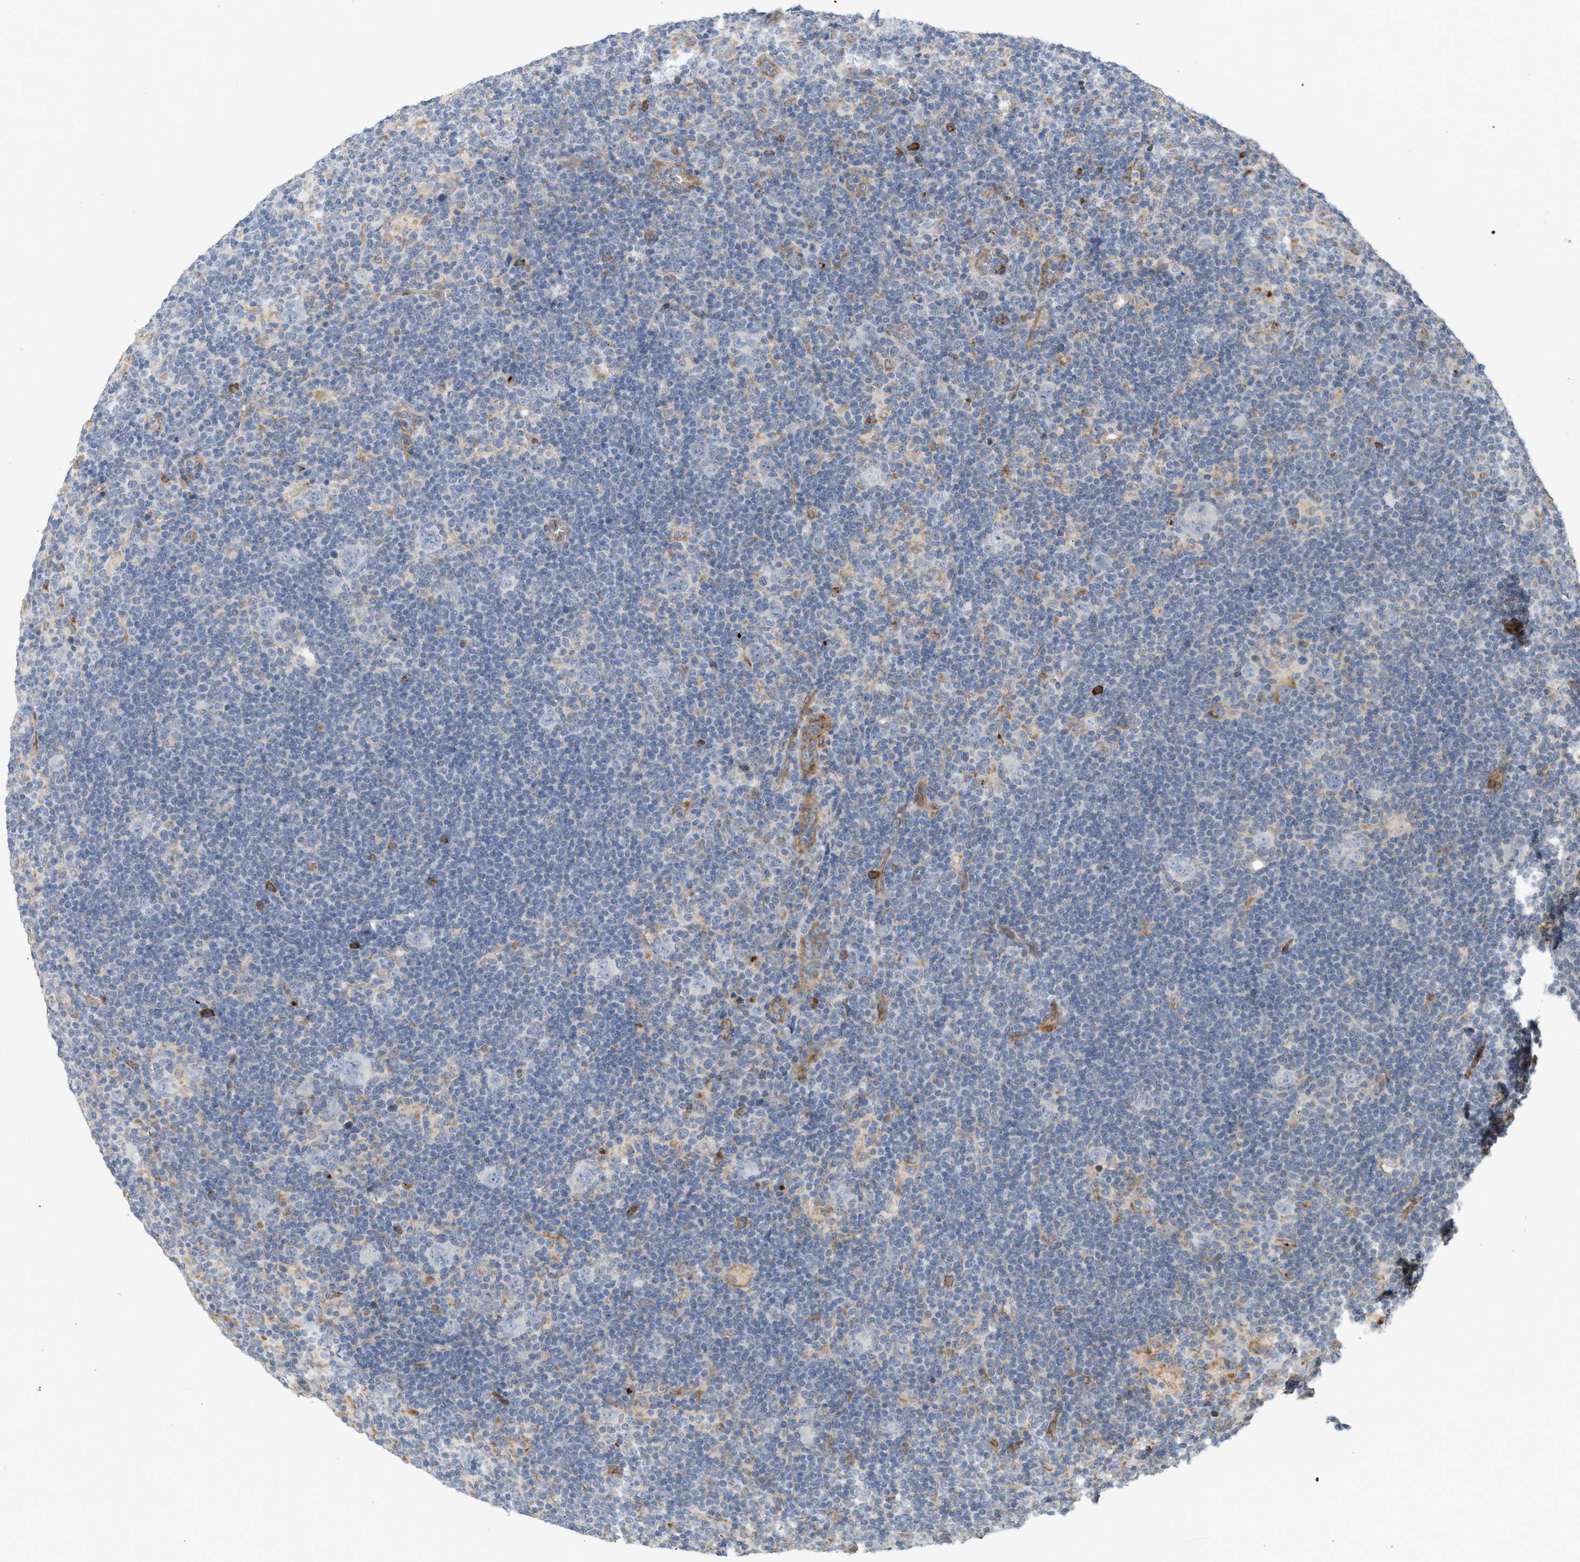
{"staining": {"intensity": "negative", "quantity": "none", "location": "none"}, "tissue": "lymphoma", "cell_type": "Tumor cells", "image_type": "cancer", "snomed": [{"axis": "morphology", "description": "Hodgkin's disease, NOS"}, {"axis": "topography", "description": "Lymph node"}], "caption": "IHC photomicrograph of Hodgkin's disease stained for a protein (brown), which demonstrates no expression in tumor cells.", "gene": "SVOP", "patient": {"sex": "female", "age": 57}}